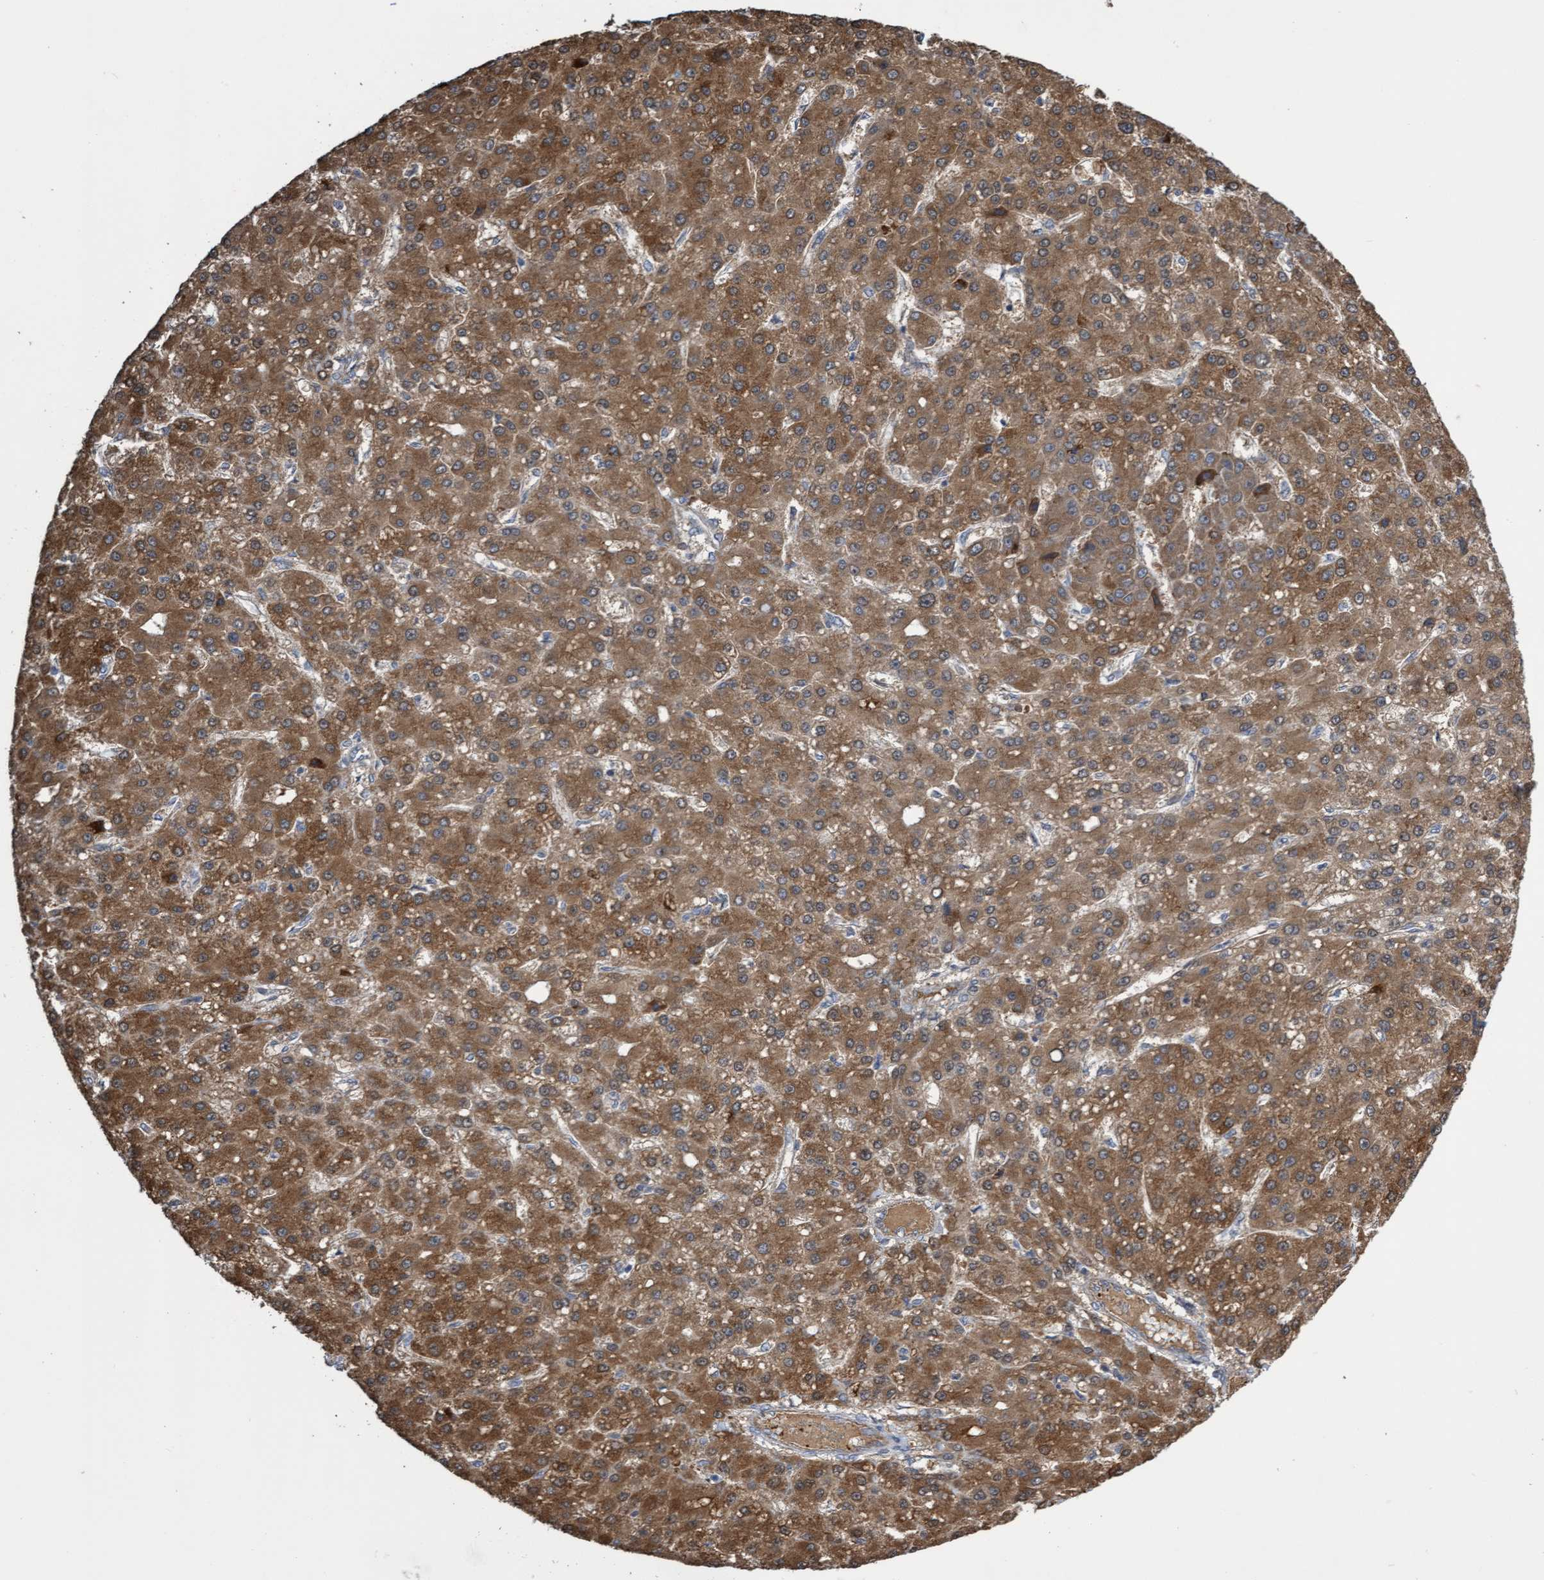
{"staining": {"intensity": "moderate", "quantity": ">75%", "location": "cytoplasmic/membranous"}, "tissue": "liver cancer", "cell_type": "Tumor cells", "image_type": "cancer", "snomed": [{"axis": "morphology", "description": "Carcinoma, Hepatocellular, NOS"}, {"axis": "topography", "description": "Liver"}], "caption": "The photomicrograph demonstrates immunohistochemical staining of hepatocellular carcinoma (liver). There is moderate cytoplasmic/membranous positivity is identified in approximately >75% of tumor cells. Ihc stains the protein of interest in brown and the nuclei are stained blue.", "gene": "ITFG1", "patient": {"sex": "male", "age": 67}}